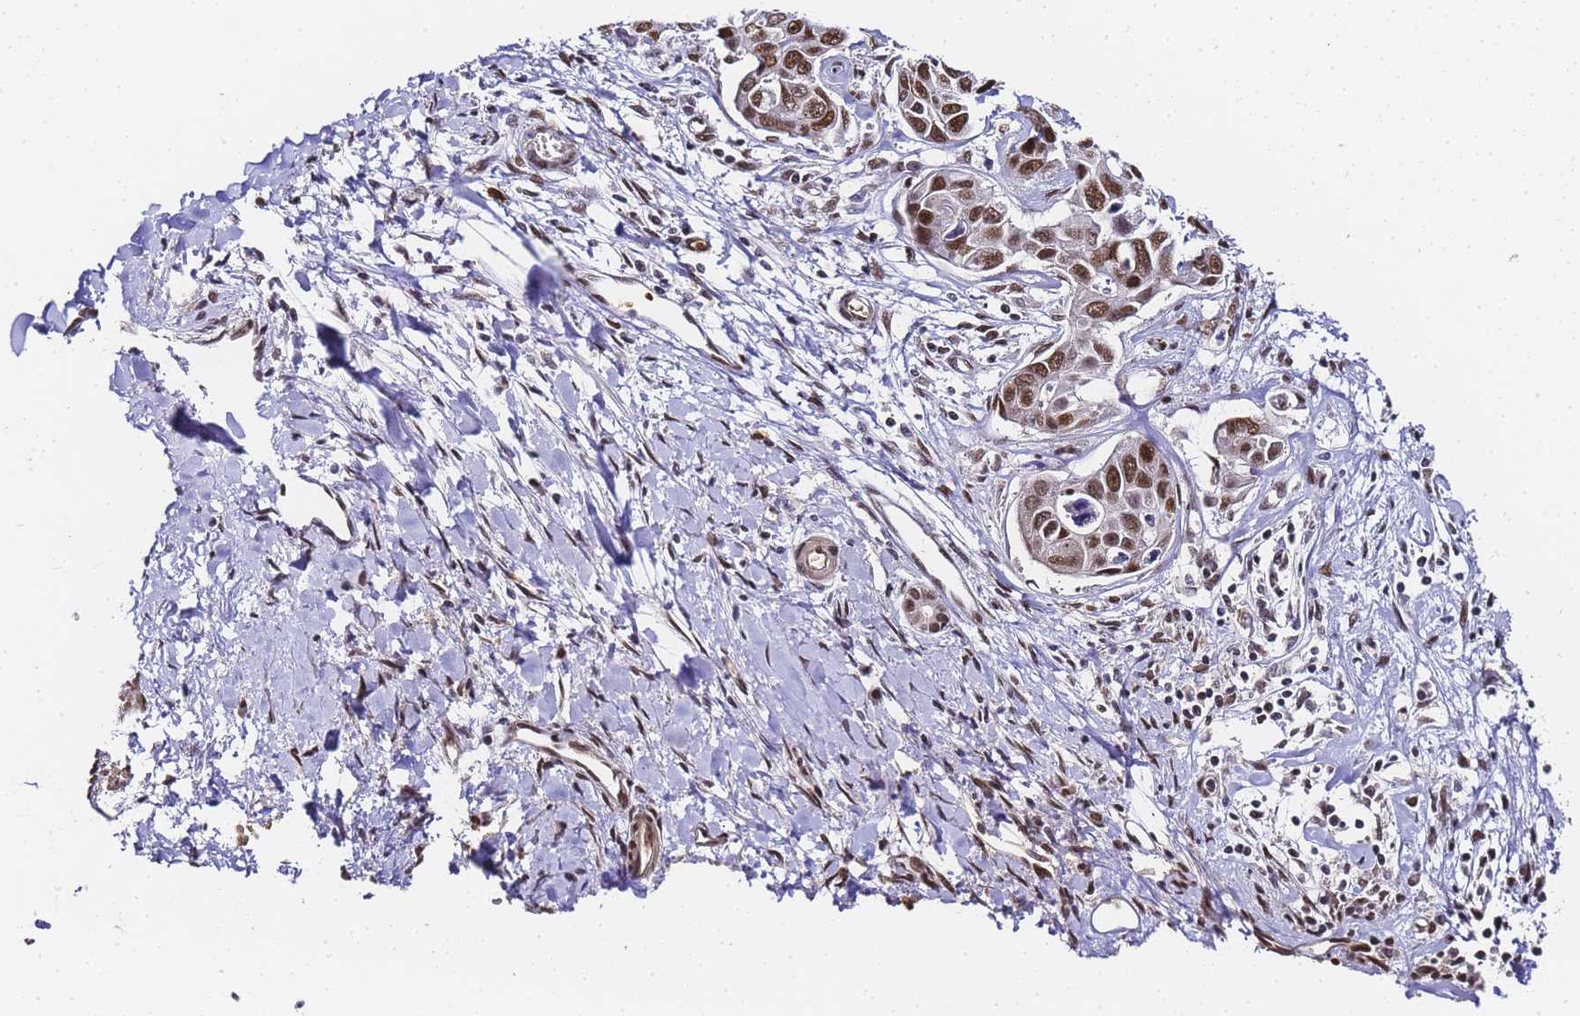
{"staining": {"intensity": "moderate", "quantity": ">75%", "location": "nuclear"}, "tissue": "liver cancer", "cell_type": "Tumor cells", "image_type": "cancer", "snomed": [{"axis": "morphology", "description": "Cholangiocarcinoma"}, {"axis": "topography", "description": "Liver"}], "caption": "Immunohistochemical staining of human cholangiocarcinoma (liver) reveals medium levels of moderate nuclear protein staining in about >75% of tumor cells. Using DAB (brown) and hematoxylin (blue) stains, captured at high magnification using brightfield microscopy.", "gene": "POLR1A", "patient": {"sex": "male", "age": 59}}